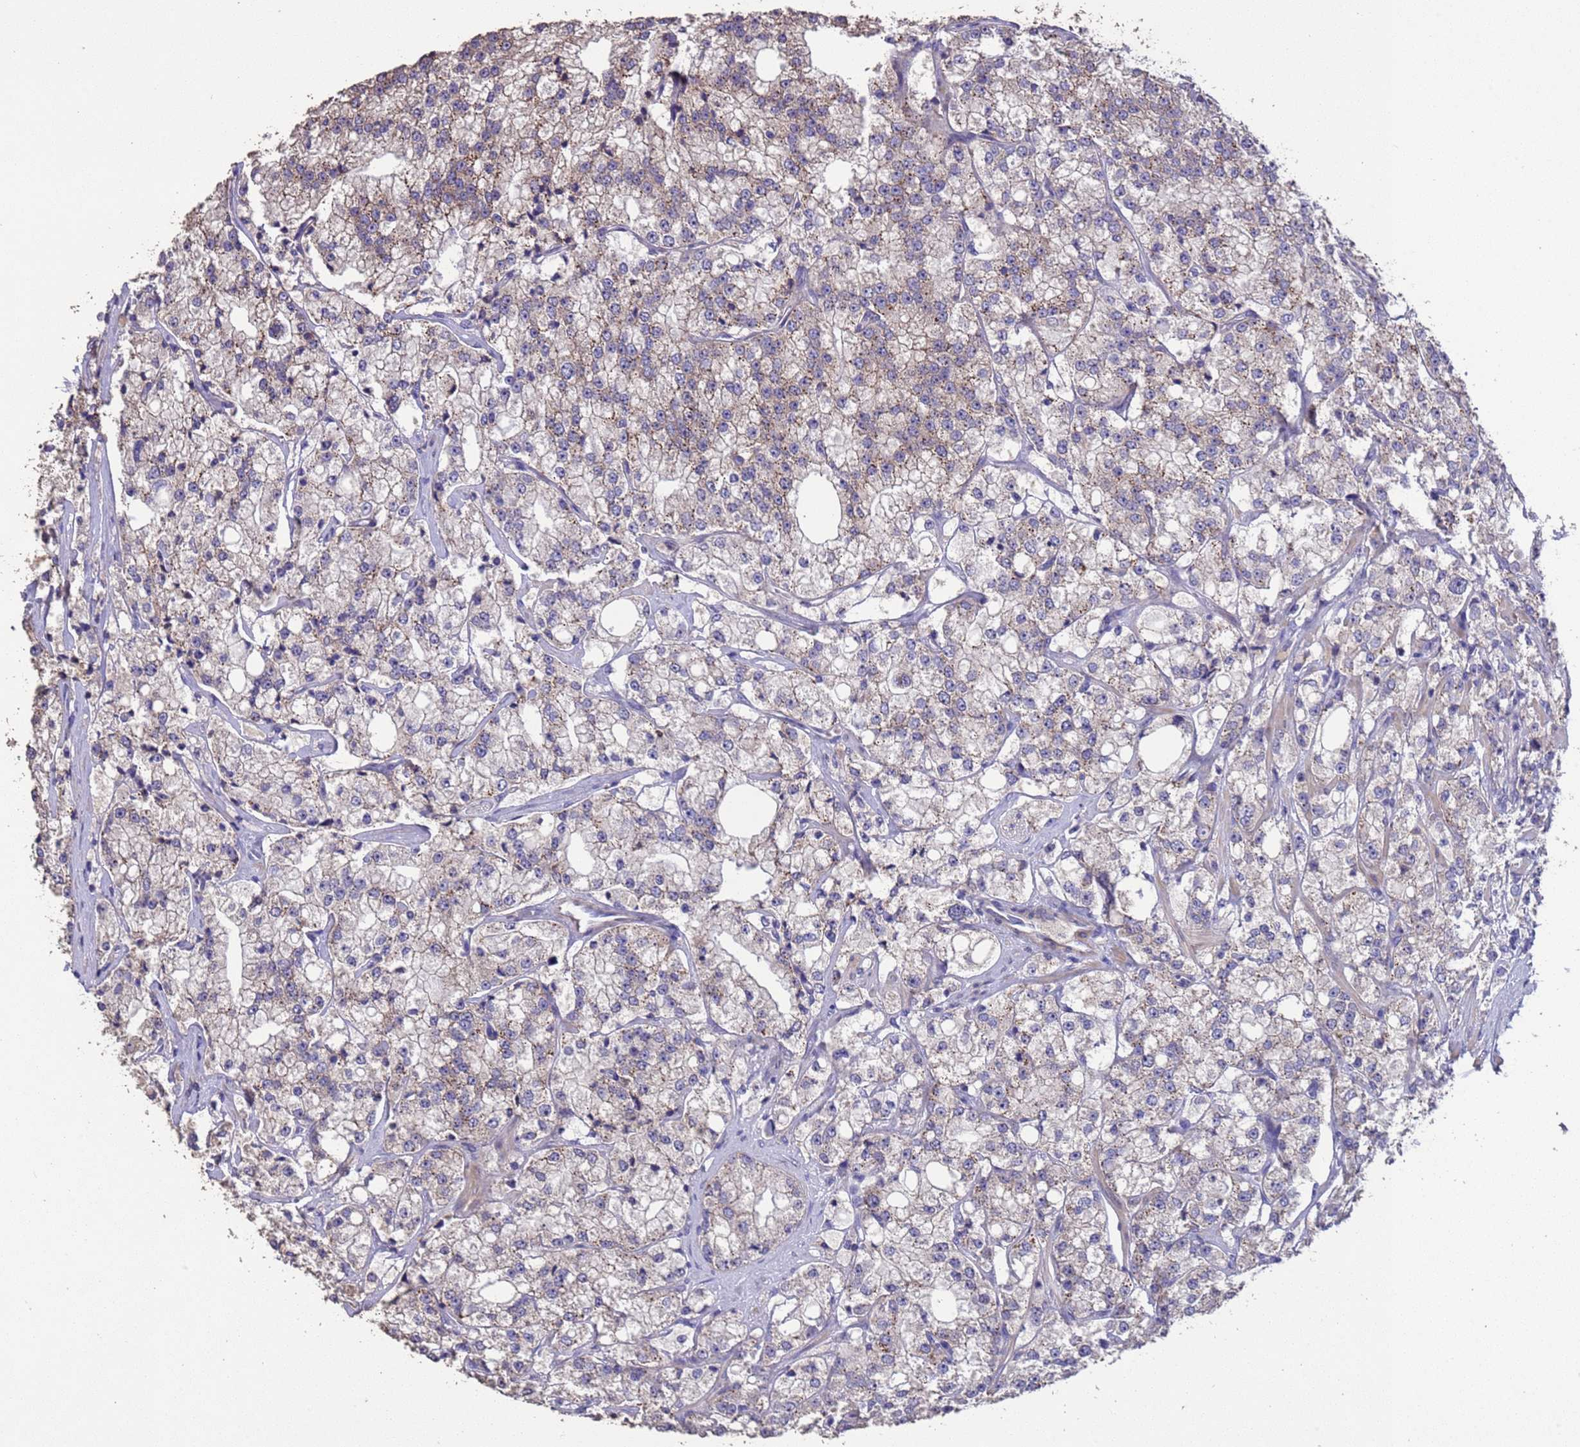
{"staining": {"intensity": "weak", "quantity": "<25%", "location": "cytoplasmic/membranous"}, "tissue": "prostate cancer", "cell_type": "Tumor cells", "image_type": "cancer", "snomed": [{"axis": "morphology", "description": "Adenocarcinoma, High grade"}, {"axis": "topography", "description": "Prostate"}], "caption": "DAB immunohistochemical staining of prostate adenocarcinoma (high-grade) demonstrates no significant positivity in tumor cells. (Stains: DAB (3,3'-diaminobenzidine) immunohistochemistry (IHC) with hematoxylin counter stain, Microscopy: brightfield microscopy at high magnification).", "gene": "SLC9B2", "patient": {"sex": "male", "age": 64}}